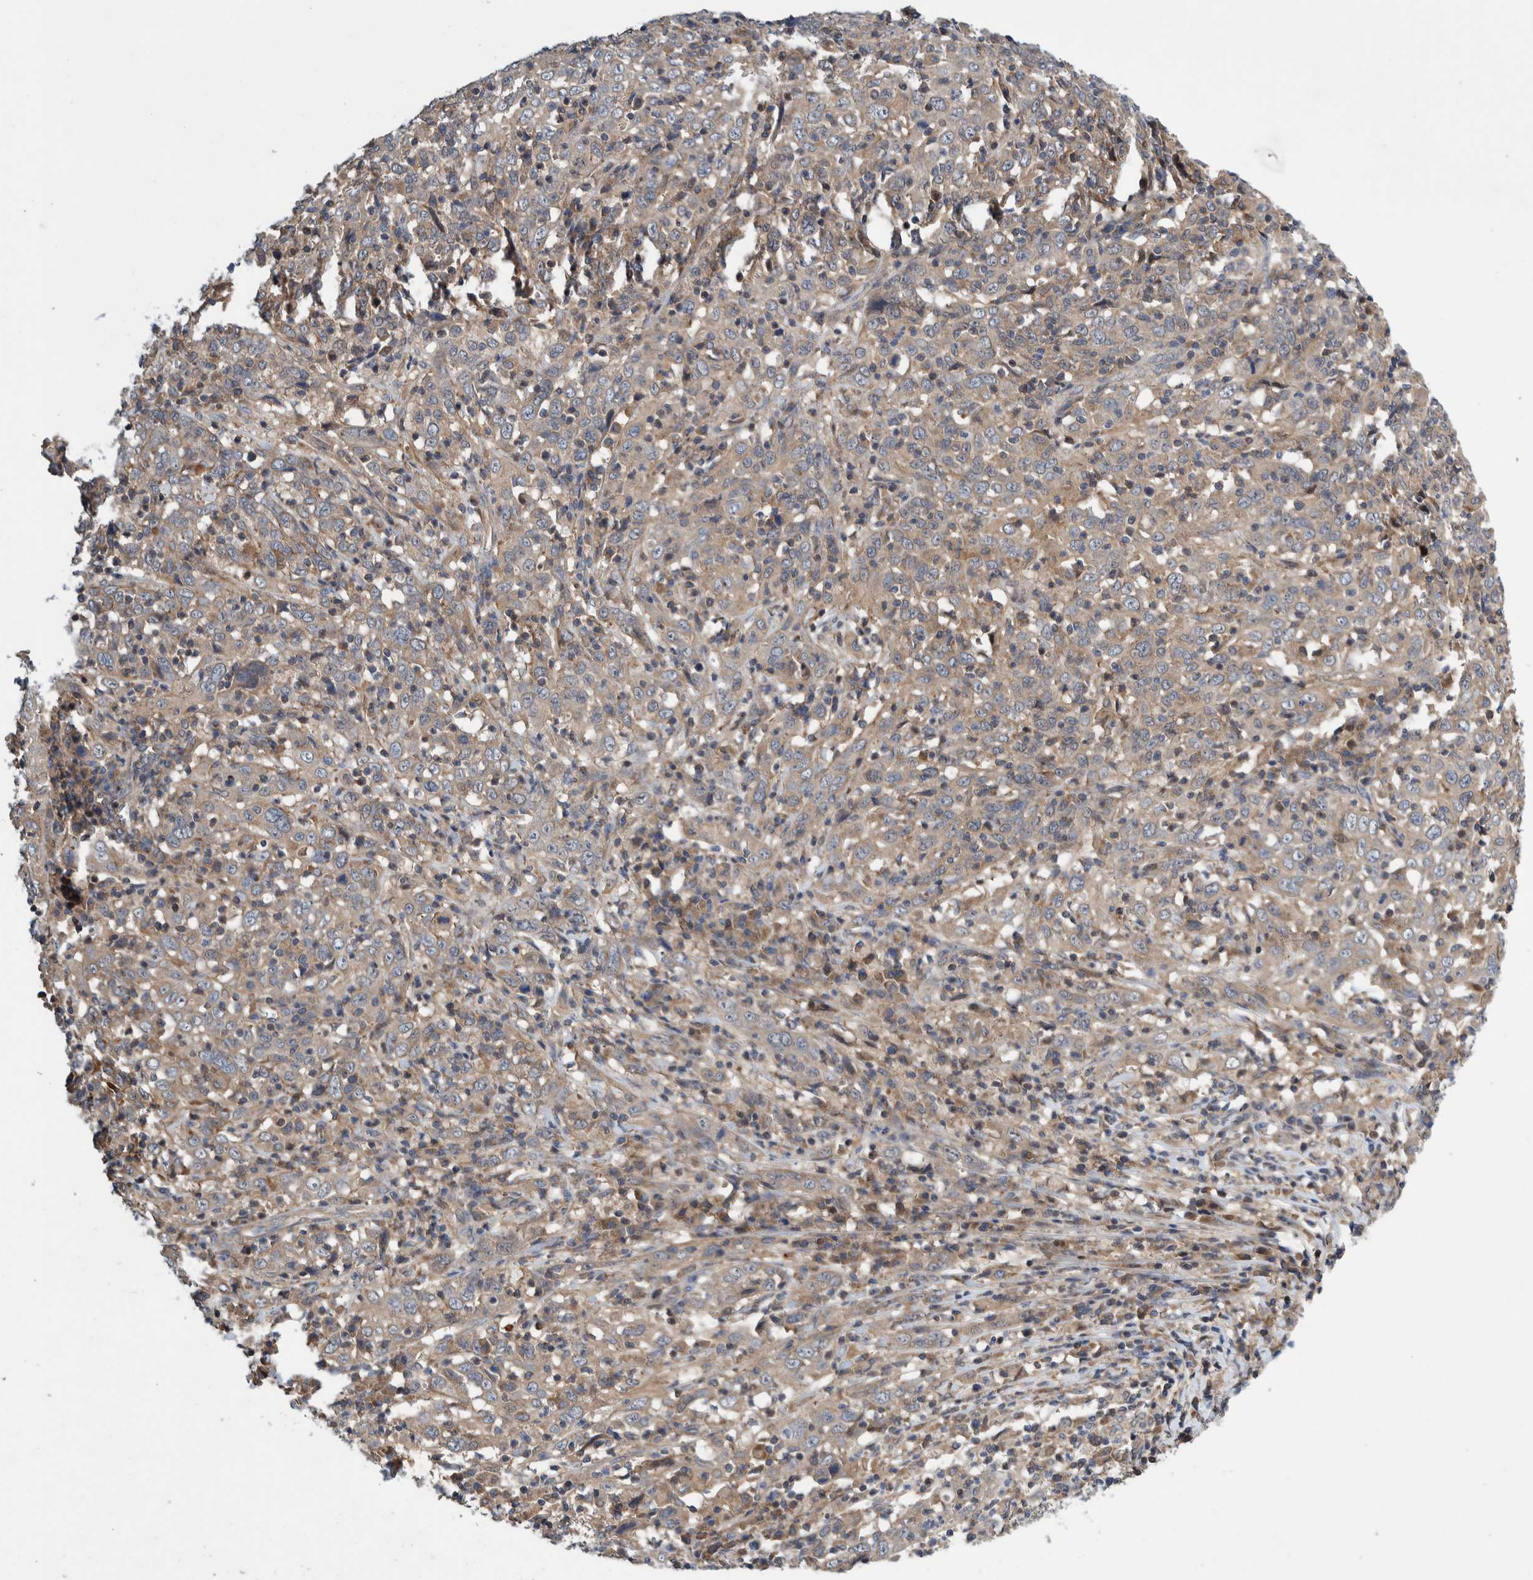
{"staining": {"intensity": "weak", "quantity": "25%-75%", "location": "cytoplasmic/membranous"}, "tissue": "cervical cancer", "cell_type": "Tumor cells", "image_type": "cancer", "snomed": [{"axis": "morphology", "description": "Squamous cell carcinoma, NOS"}, {"axis": "topography", "description": "Cervix"}], "caption": "Immunohistochemistry (IHC) (DAB) staining of cervical cancer exhibits weak cytoplasmic/membranous protein positivity in about 25%-75% of tumor cells.", "gene": "PIK3R6", "patient": {"sex": "female", "age": 46}}